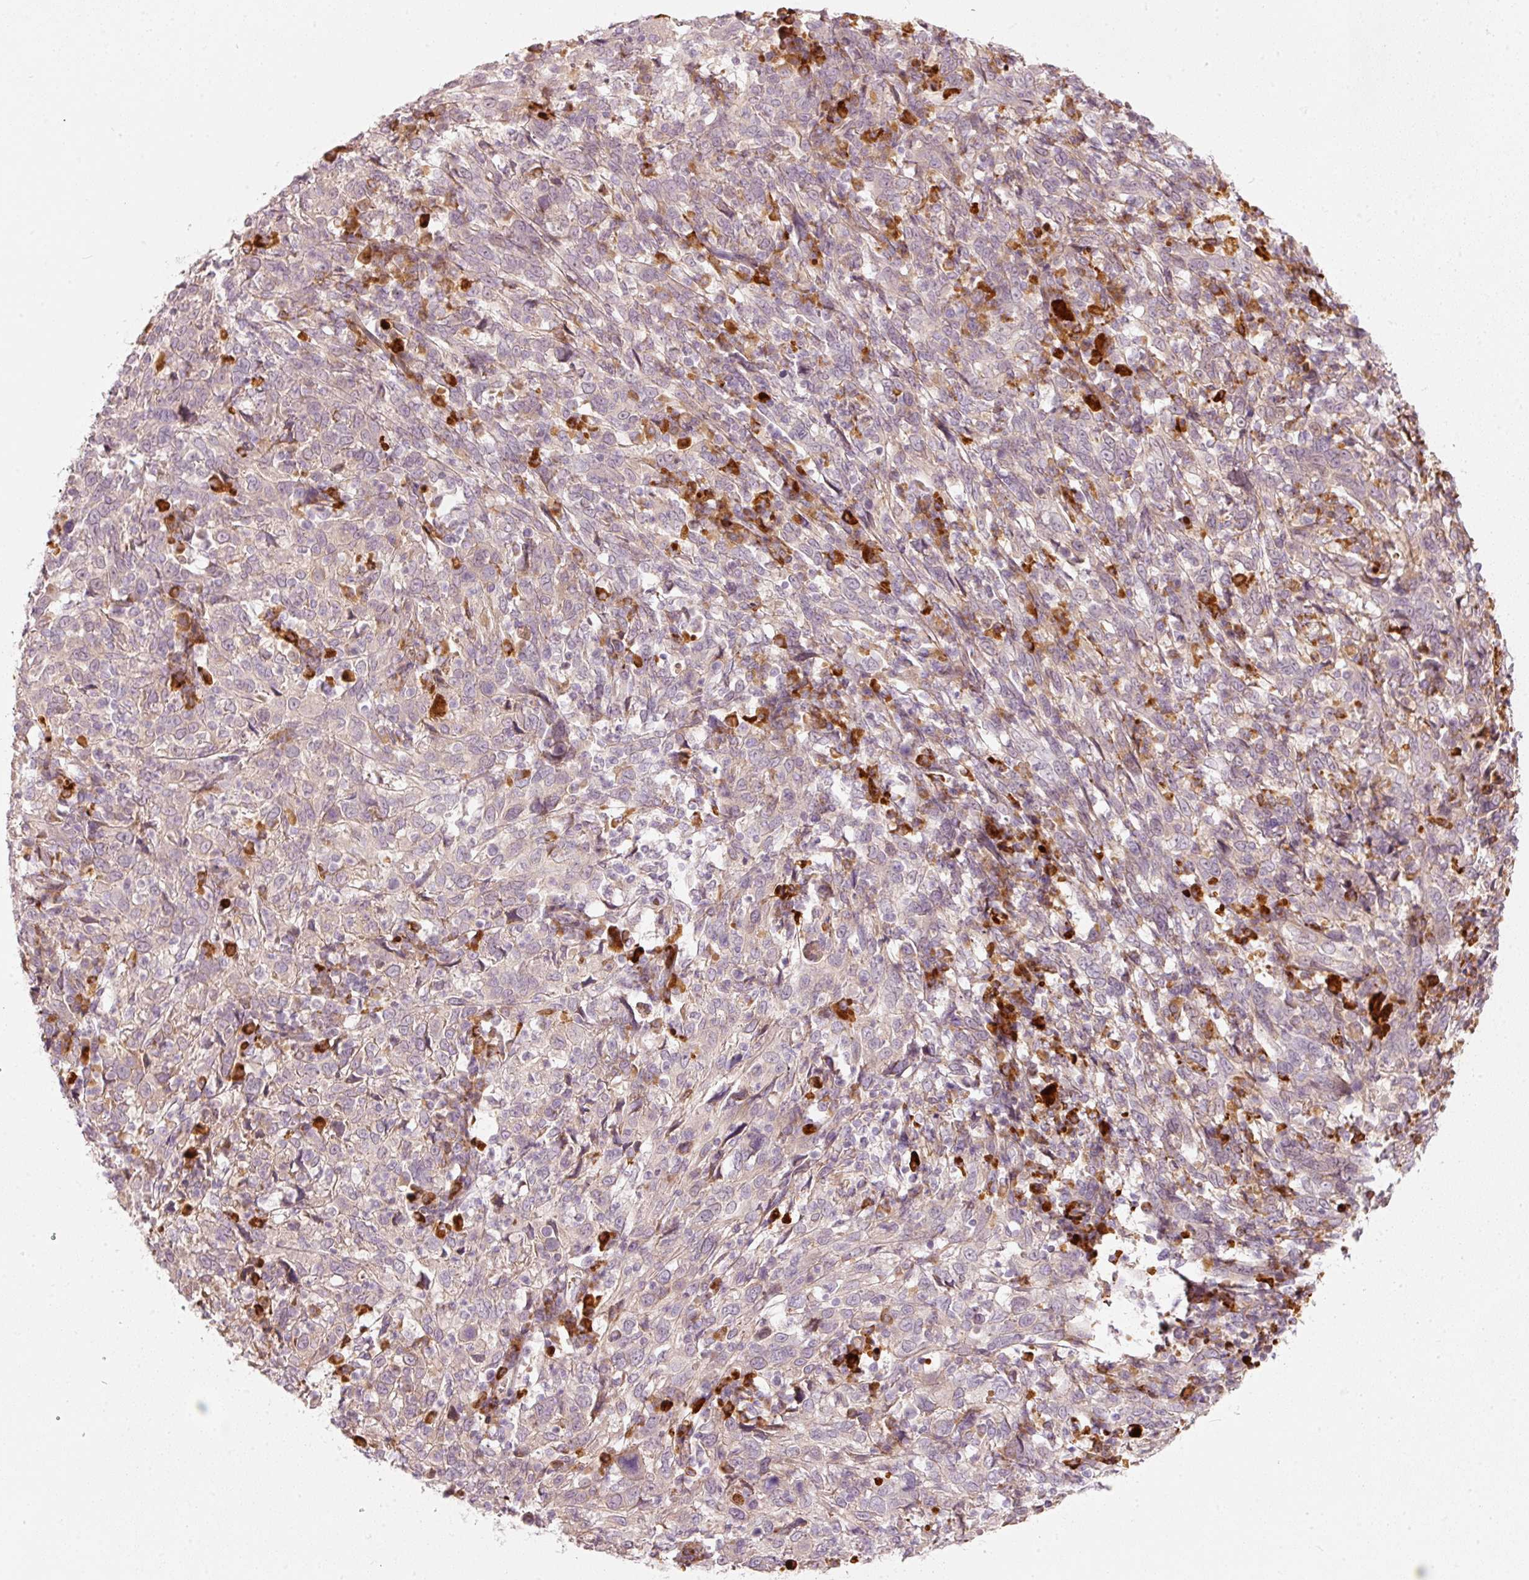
{"staining": {"intensity": "negative", "quantity": "none", "location": "none"}, "tissue": "cervical cancer", "cell_type": "Tumor cells", "image_type": "cancer", "snomed": [{"axis": "morphology", "description": "Squamous cell carcinoma, NOS"}, {"axis": "topography", "description": "Cervix"}], "caption": "A micrograph of human cervical cancer (squamous cell carcinoma) is negative for staining in tumor cells.", "gene": "KCNQ1", "patient": {"sex": "female", "age": 46}}